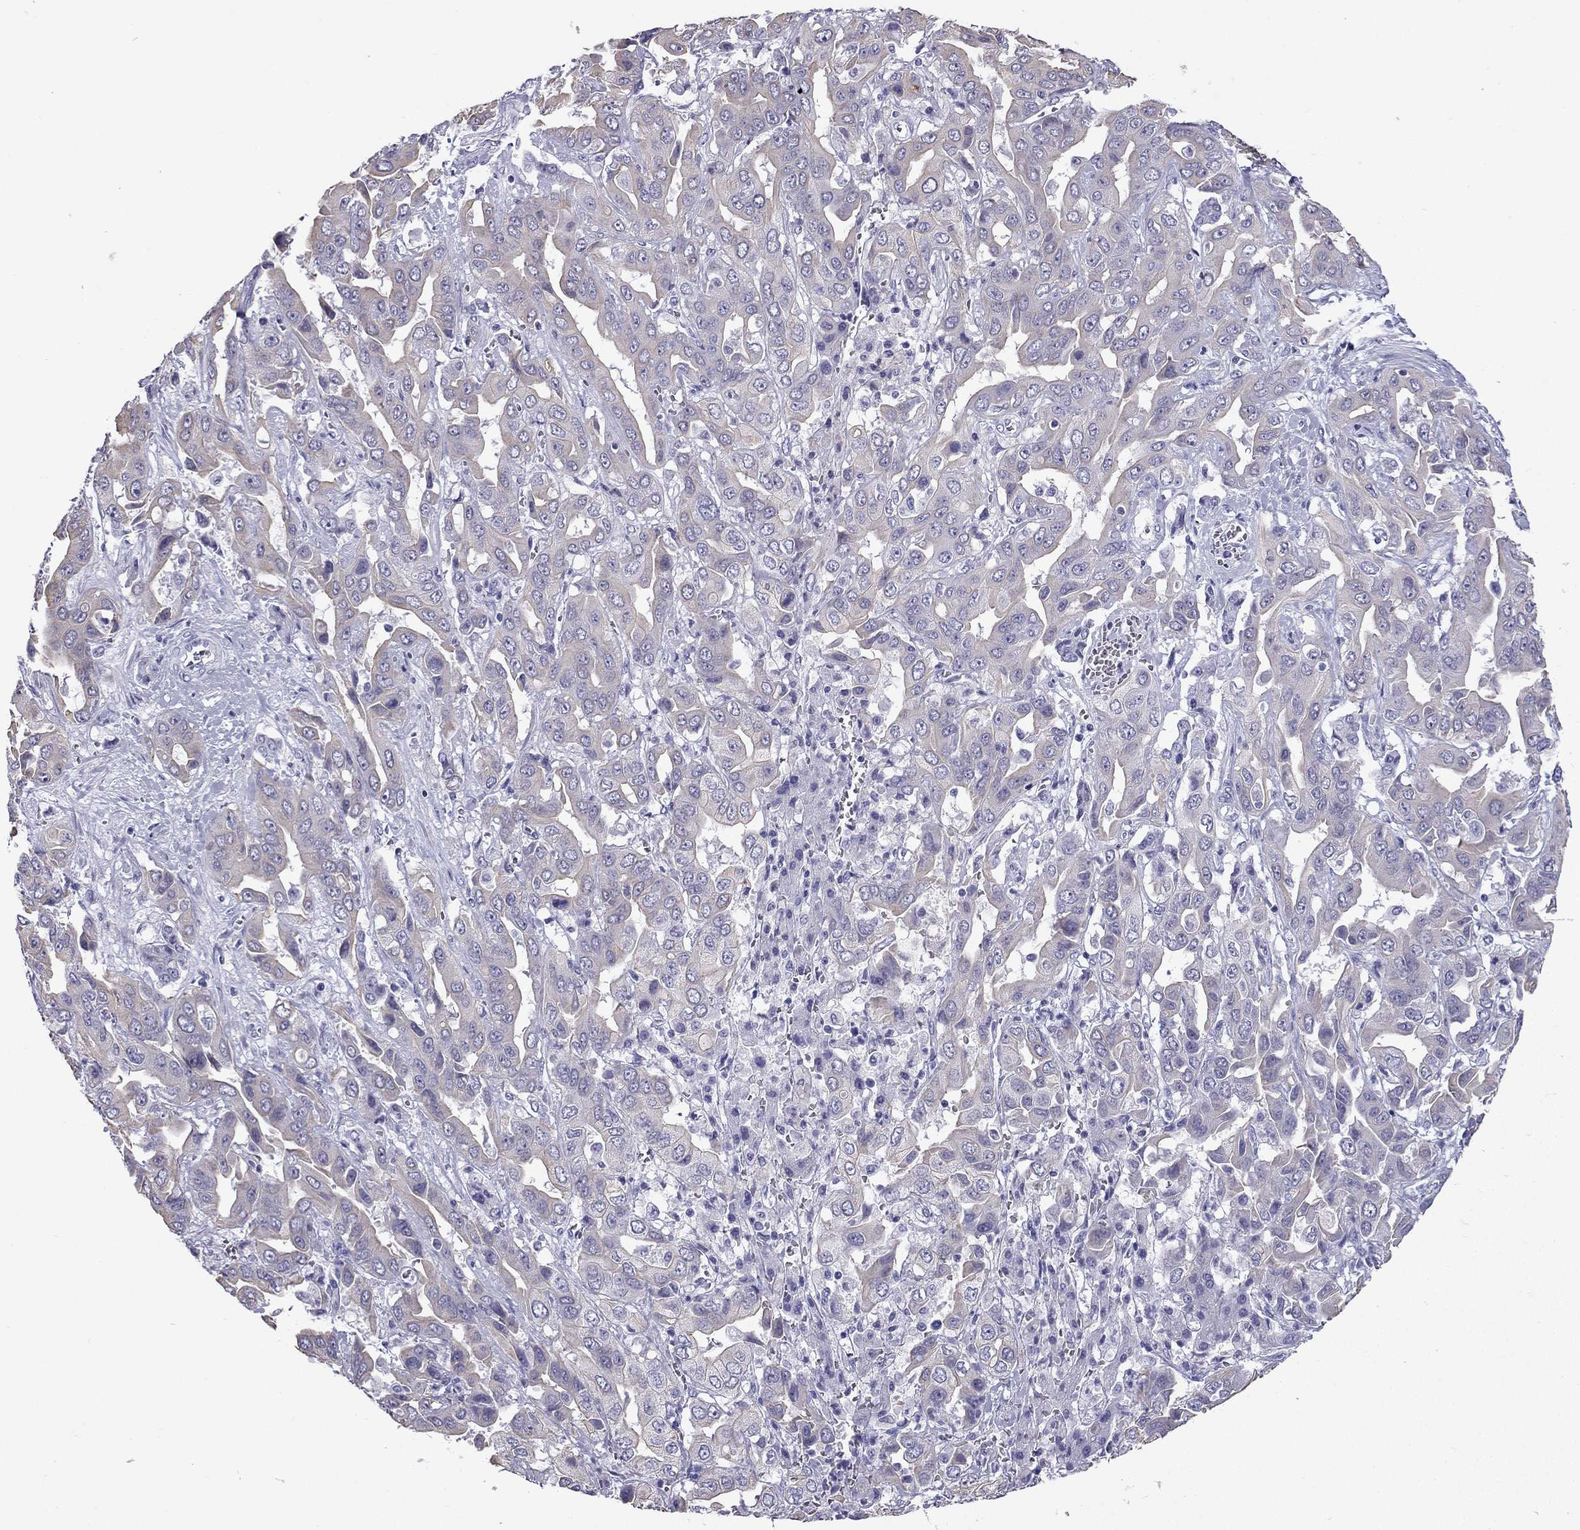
{"staining": {"intensity": "weak", "quantity": "<25%", "location": "cytoplasmic/membranous"}, "tissue": "liver cancer", "cell_type": "Tumor cells", "image_type": "cancer", "snomed": [{"axis": "morphology", "description": "Cholangiocarcinoma"}, {"axis": "topography", "description": "Liver"}], "caption": "Protein analysis of liver cholangiocarcinoma shows no significant staining in tumor cells. (DAB IHC, high magnification).", "gene": "GJA8", "patient": {"sex": "female", "age": 52}}